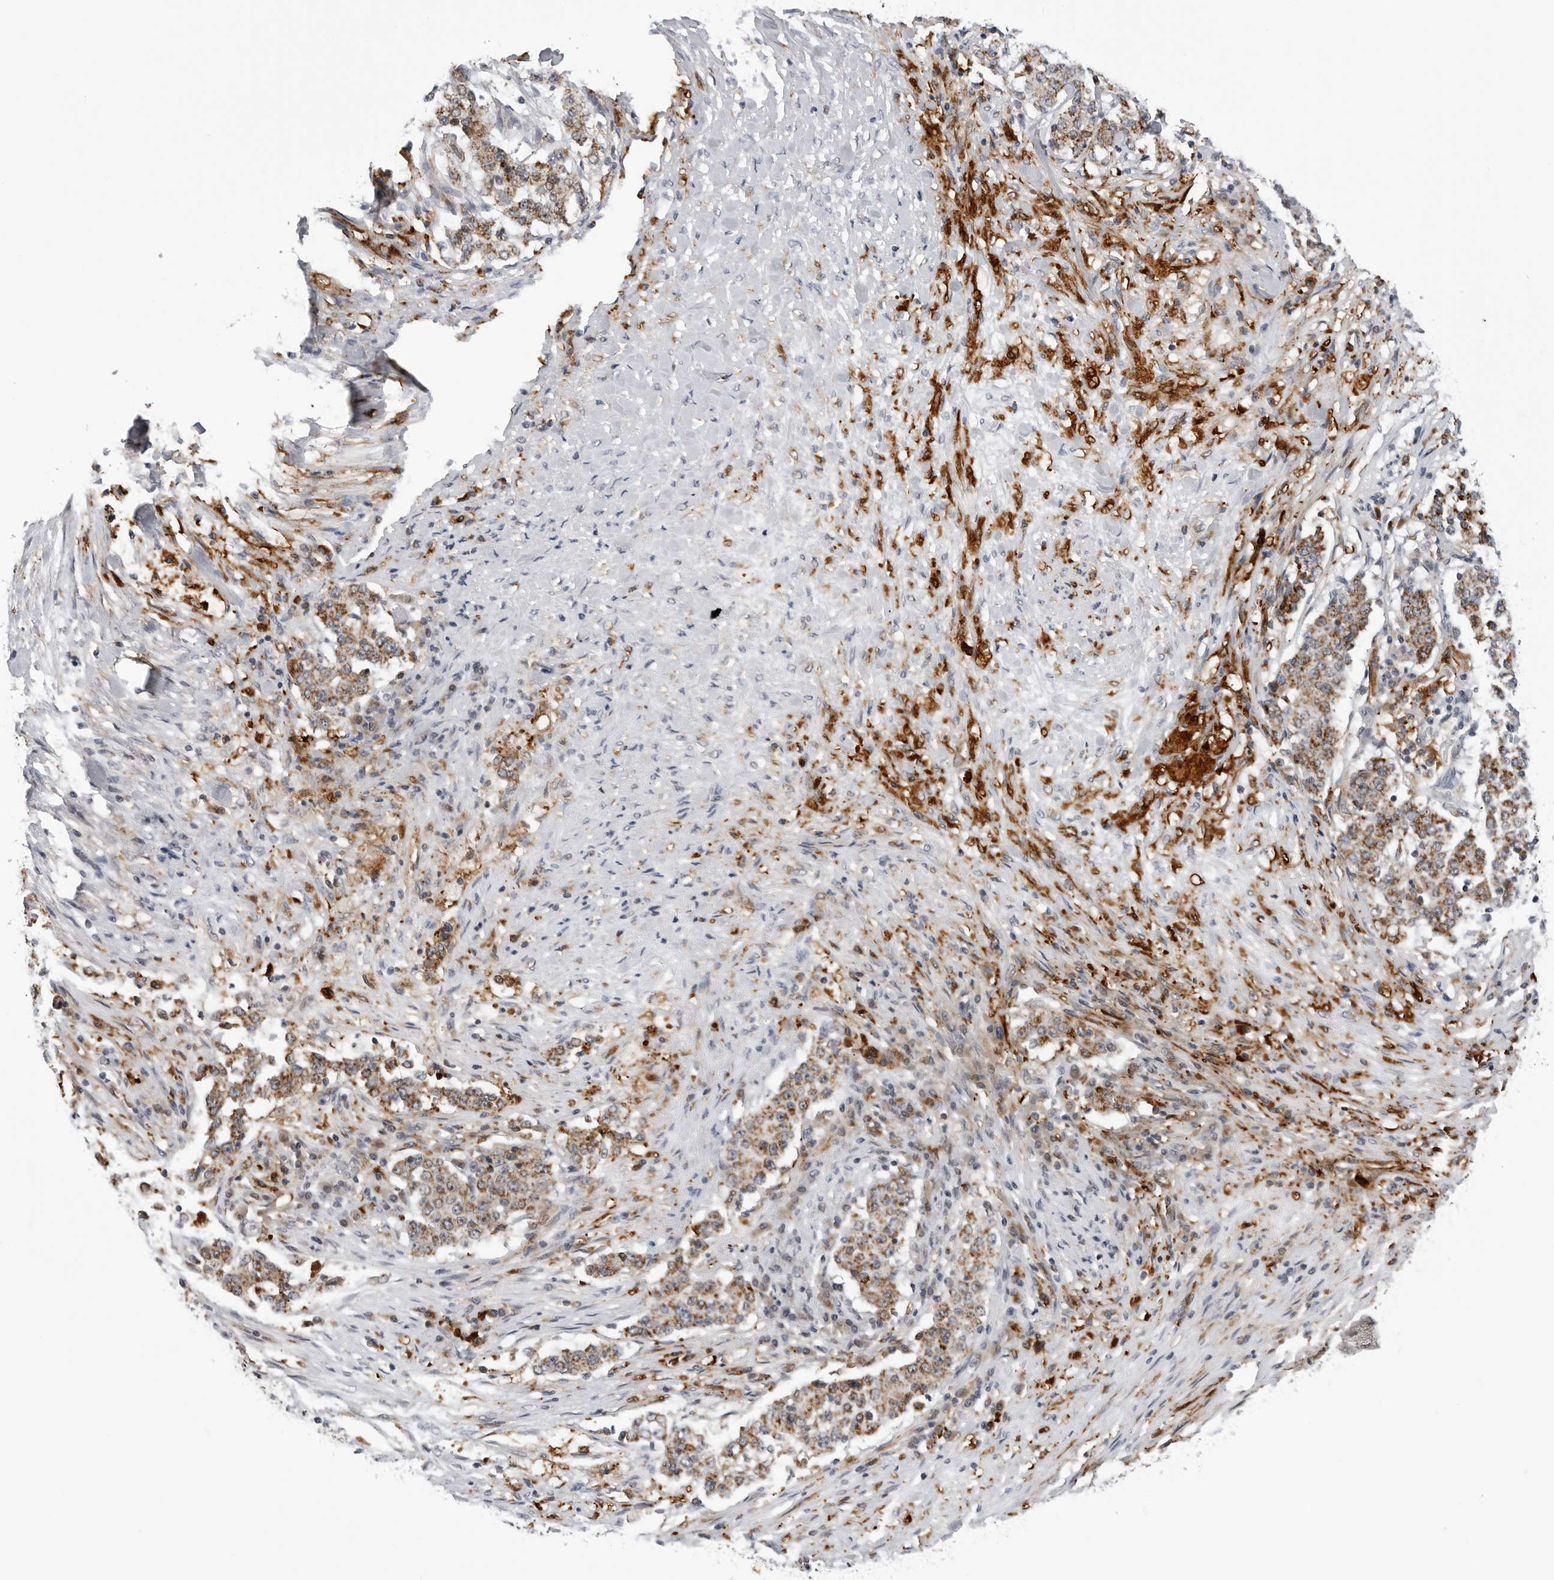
{"staining": {"intensity": "strong", "quantity": ">75%", "location": "cytoplasmic/membranous"}, "tissue": "stomach cancer", "cell_type": "Tumor cells", "image_type": "cancer", "snomed": [{"axis": "morphology", "description": "Adenocarcinoma, NOS"}, {"axis": "topography", "description": "Stomach"}], "caption": "This is a histology image of IHC staining of stomach adenocarcinoma, which shows strong positivity in the cytoplasmic/membranous of tumor cells.", "gene": "CDK20", "patient": {"sex": "male", "age": 59}}